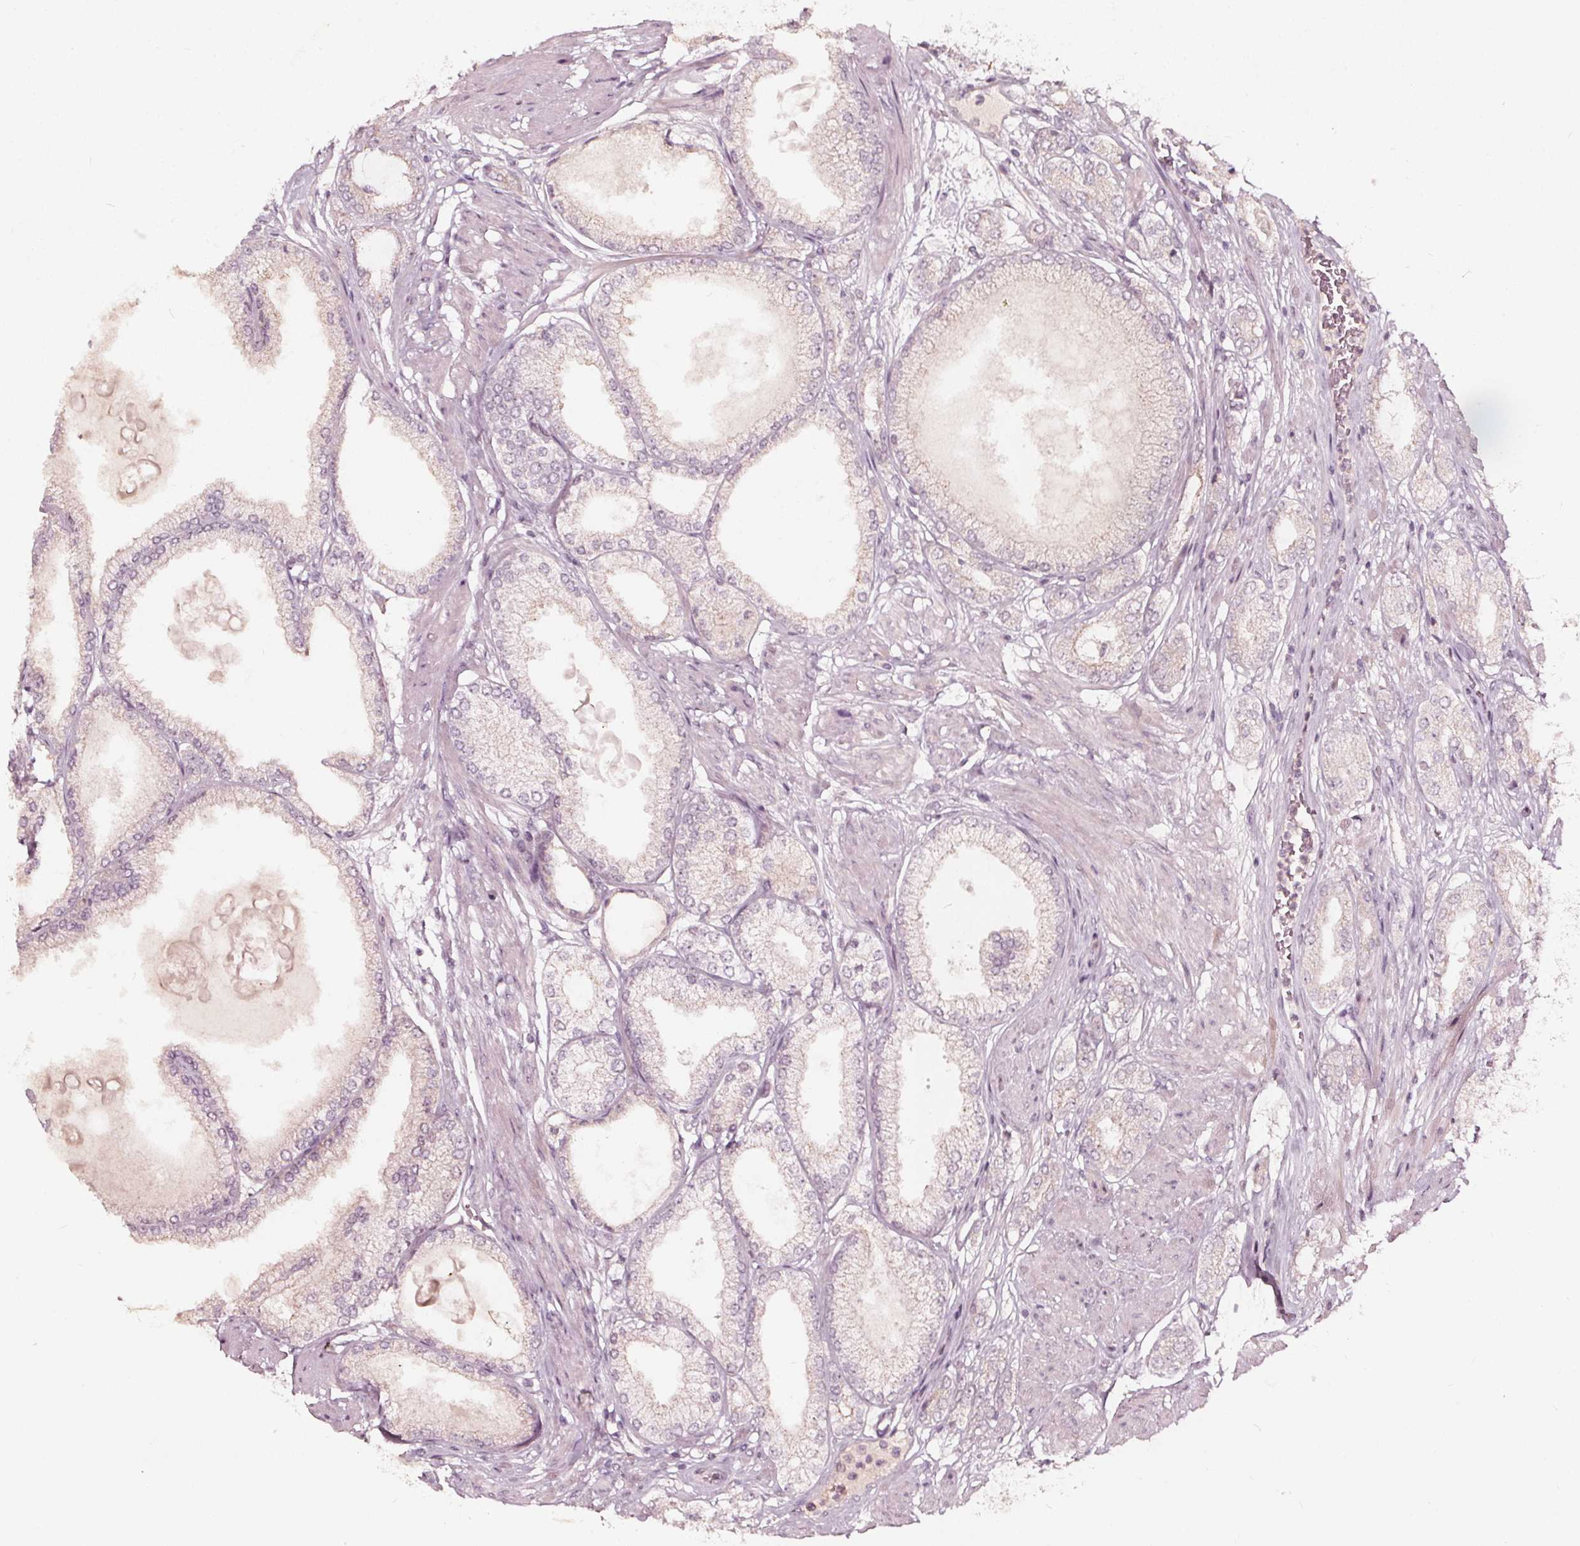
{"staining": {"intensity": "negative", "quantity": "none", "location": "none"}, "tissue": "prostate cancer", "cell_type": "Tumor cells", "image_type": "cancer", "snomed": [{"axis": "morphology", "description": "Adenocarcinoma, High grade"}, {"axis": "topography", "description": "Prostate"}], "caption": "This is a photomicrograph of immunohistochemistry (IHC) staining of prostate cancer (adenocarcinoma (high-grade)), which shows no positivity in tumor cells.", "gene": "NPC1L1", "patient": {"sex": "male", "age": 68}}